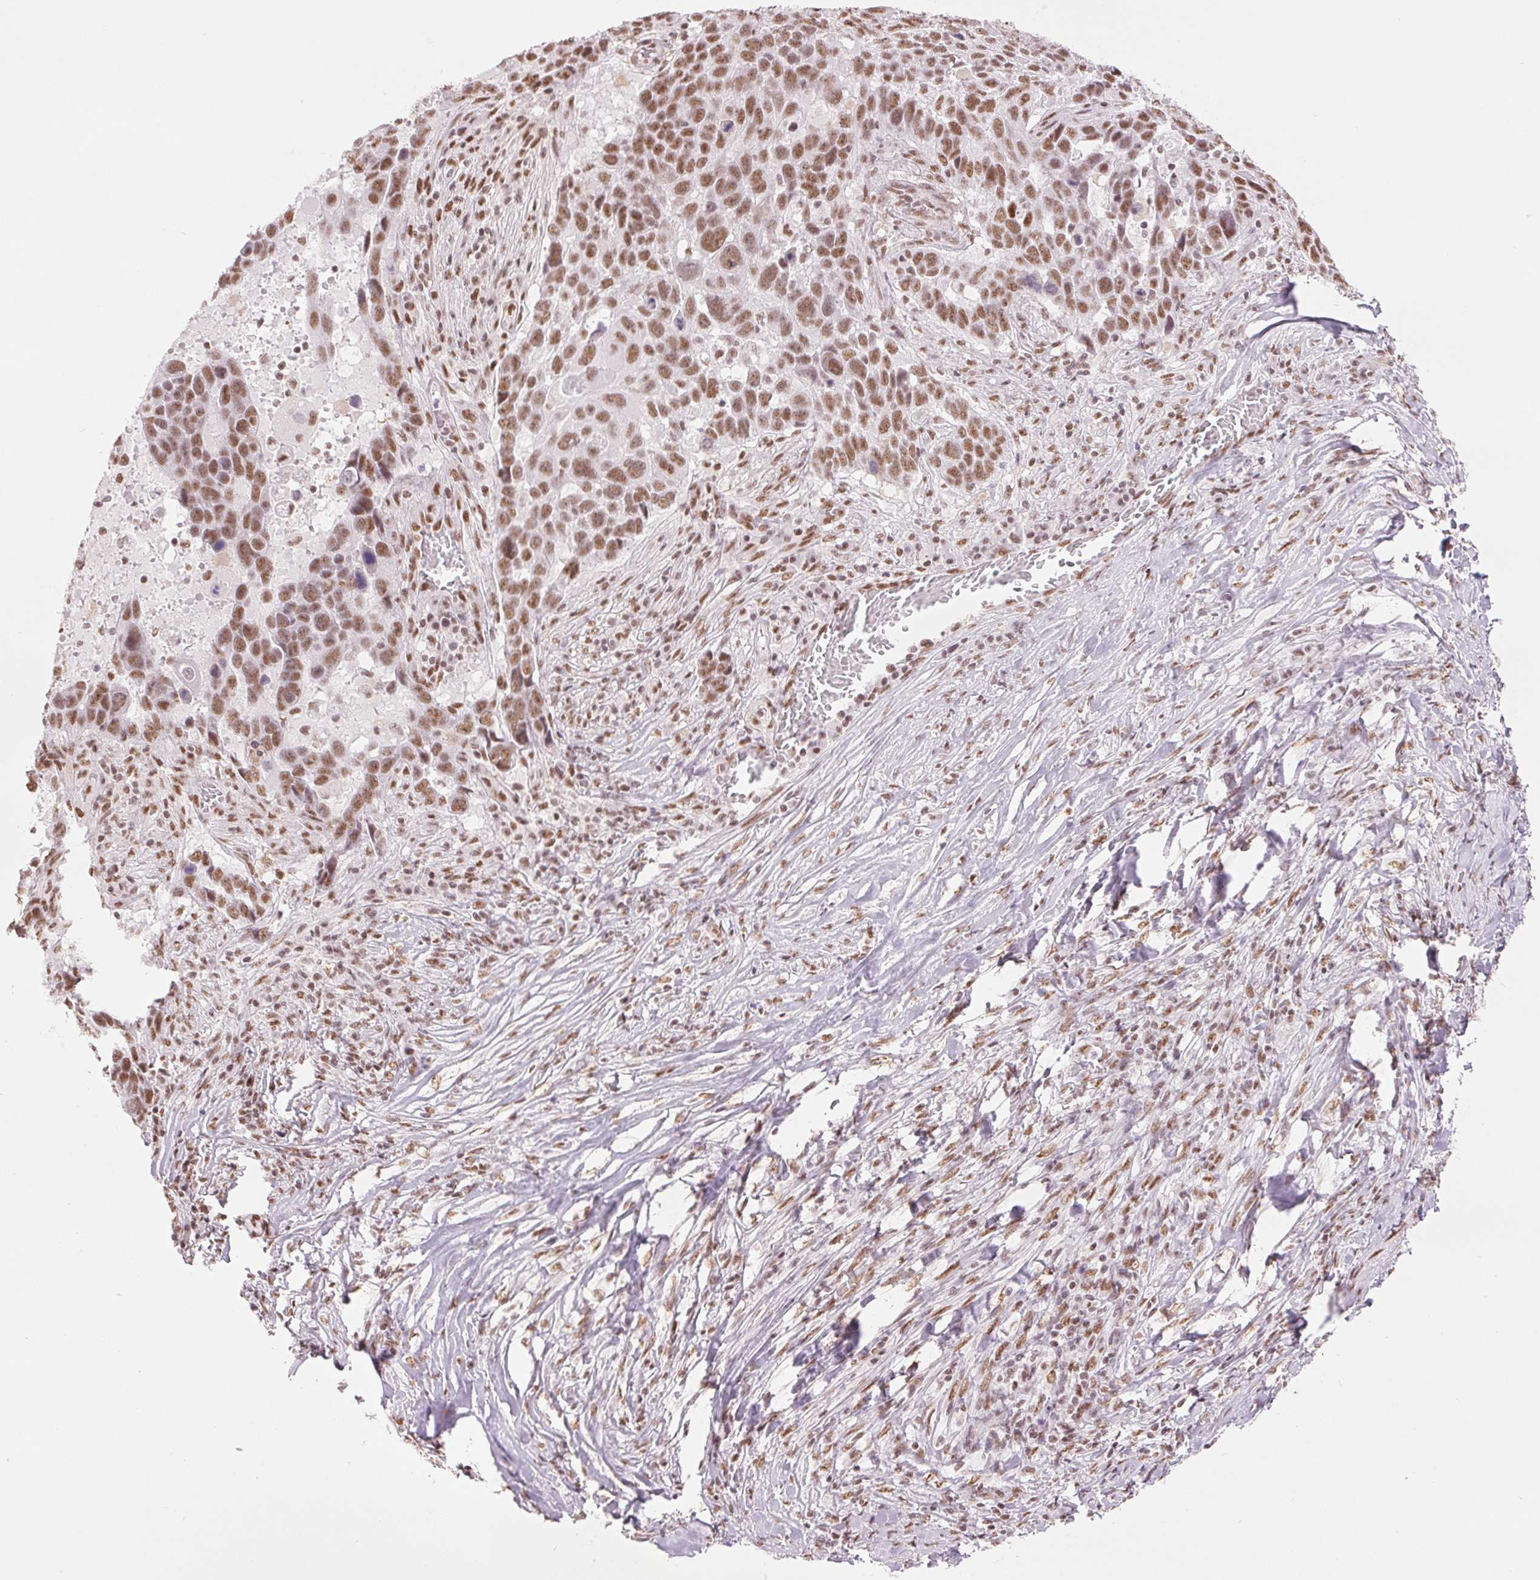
{"staining": {"intensity": "moderate", "quantity": ">75%", "location": "nuclear"}, "tissue": "lung cancer", "cell_type": "Tumor cells", "image_type": "cancer", "snomed": [{"axis": "morphology", "description": "Squamous cell carcinoma, NOS"}, {"axis": "topography", "description": "Lung"}], "caption": "This image demonstrates lung cancer stained with immunohistochemistry (IHC) to label a protein in brown. The nuclear of tumor cells show moderate positivity for the protein. Nuclei are counter-stained blue.", "gene": "ZFR2", "patient": {"sex": "male", "age": 68}}